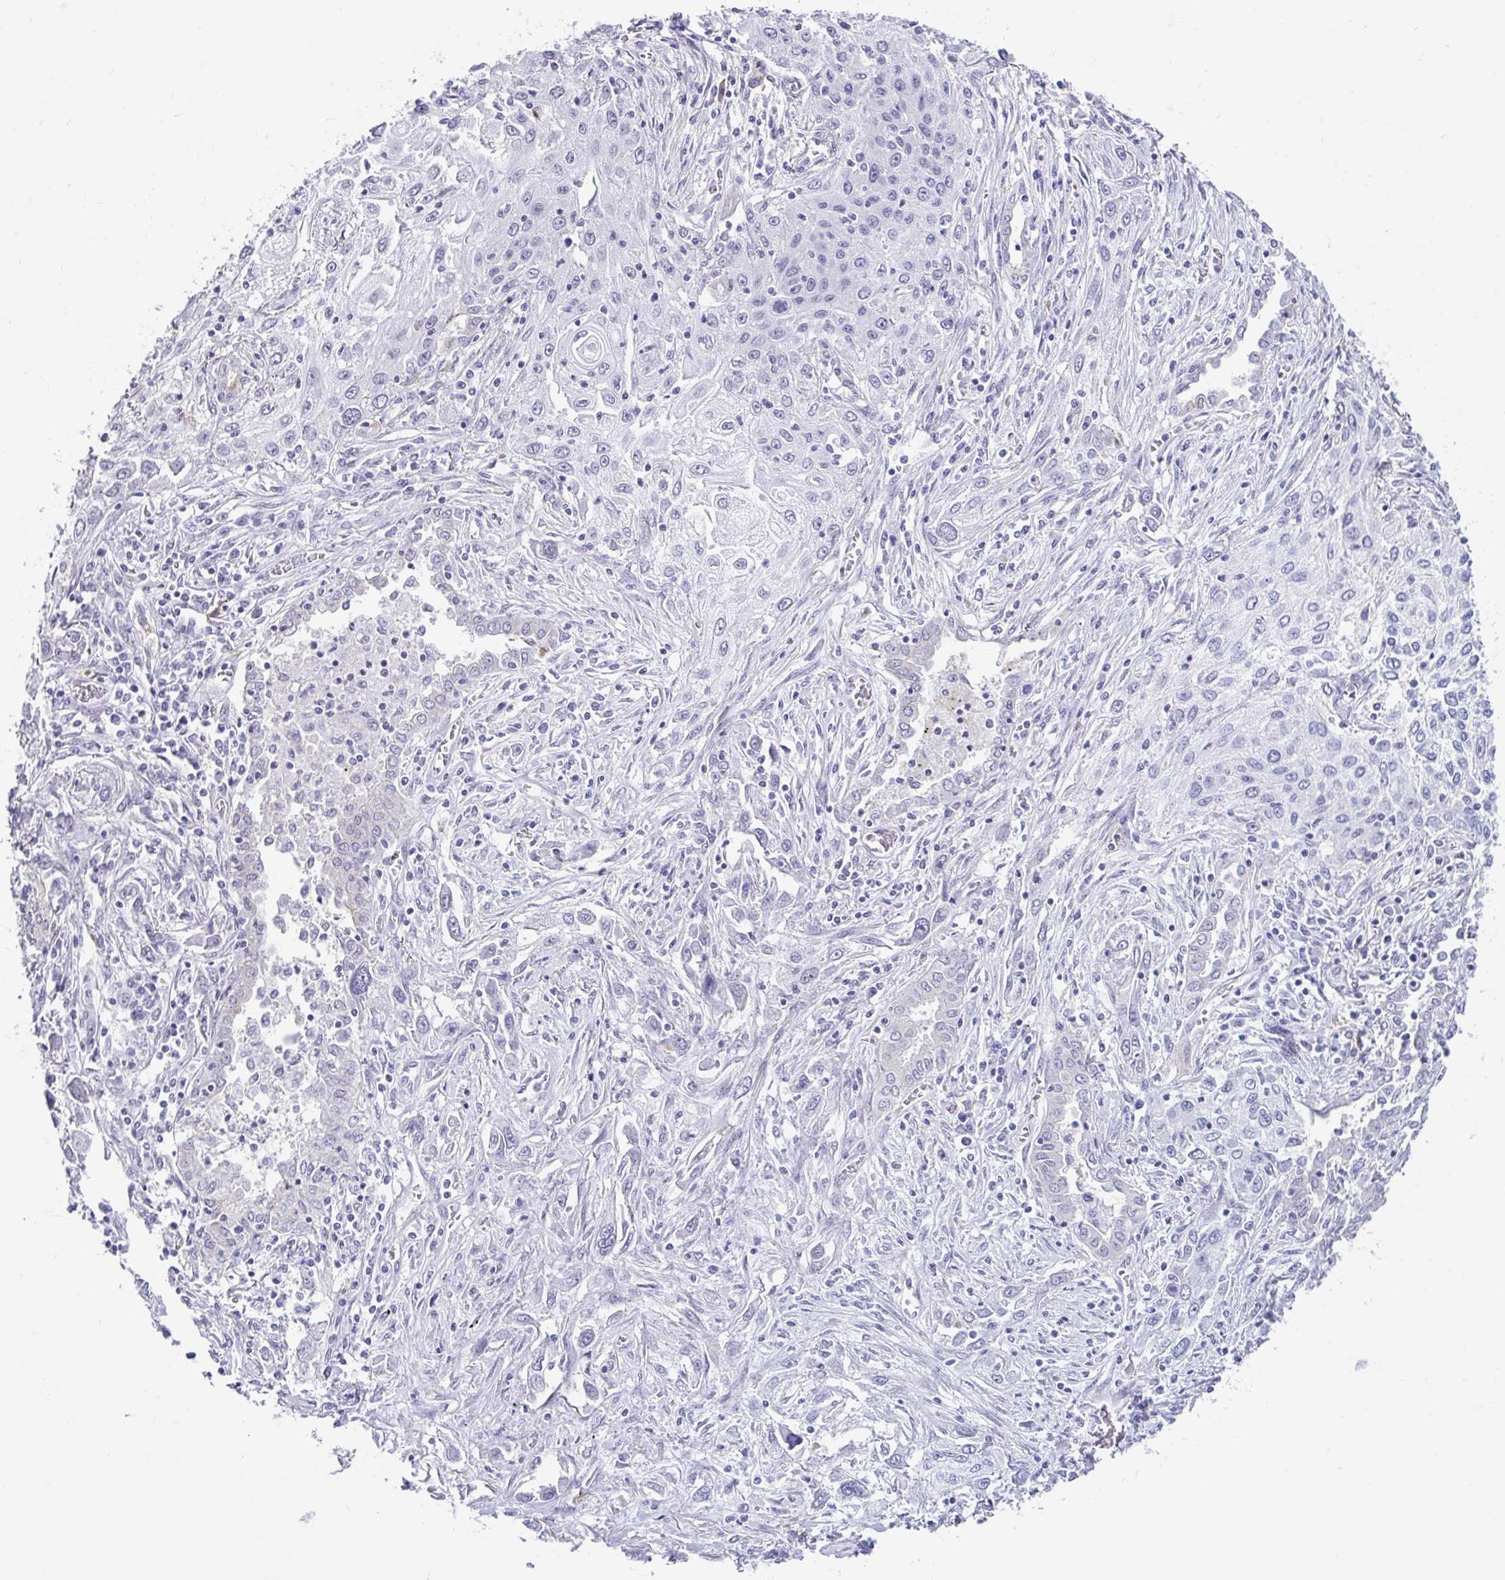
{"staining": {"intensity": "negative", "quantity": "none", "location": "none"}, "tissue": "lung cancer", "cell_type": "Tumor cells", "image_type": "cancer", "snomed": [{"axis": "morphology", "description": "Squamous cell carcinoma, NOS"}, {"axis": "topography", "description": "Lung"}], "caption": "The image reveals no staining of tumor cells in lung squamous cell carcinoma. The staining was performed using DAB (3,3'-diaminobenzidine) to visualize the protein expression in brown, while the nuclei were stained in blue with hematoxylin (Magnification: 20x).", "gene": "DCAF17", "patient": {"sex": "female", "age": 69}}